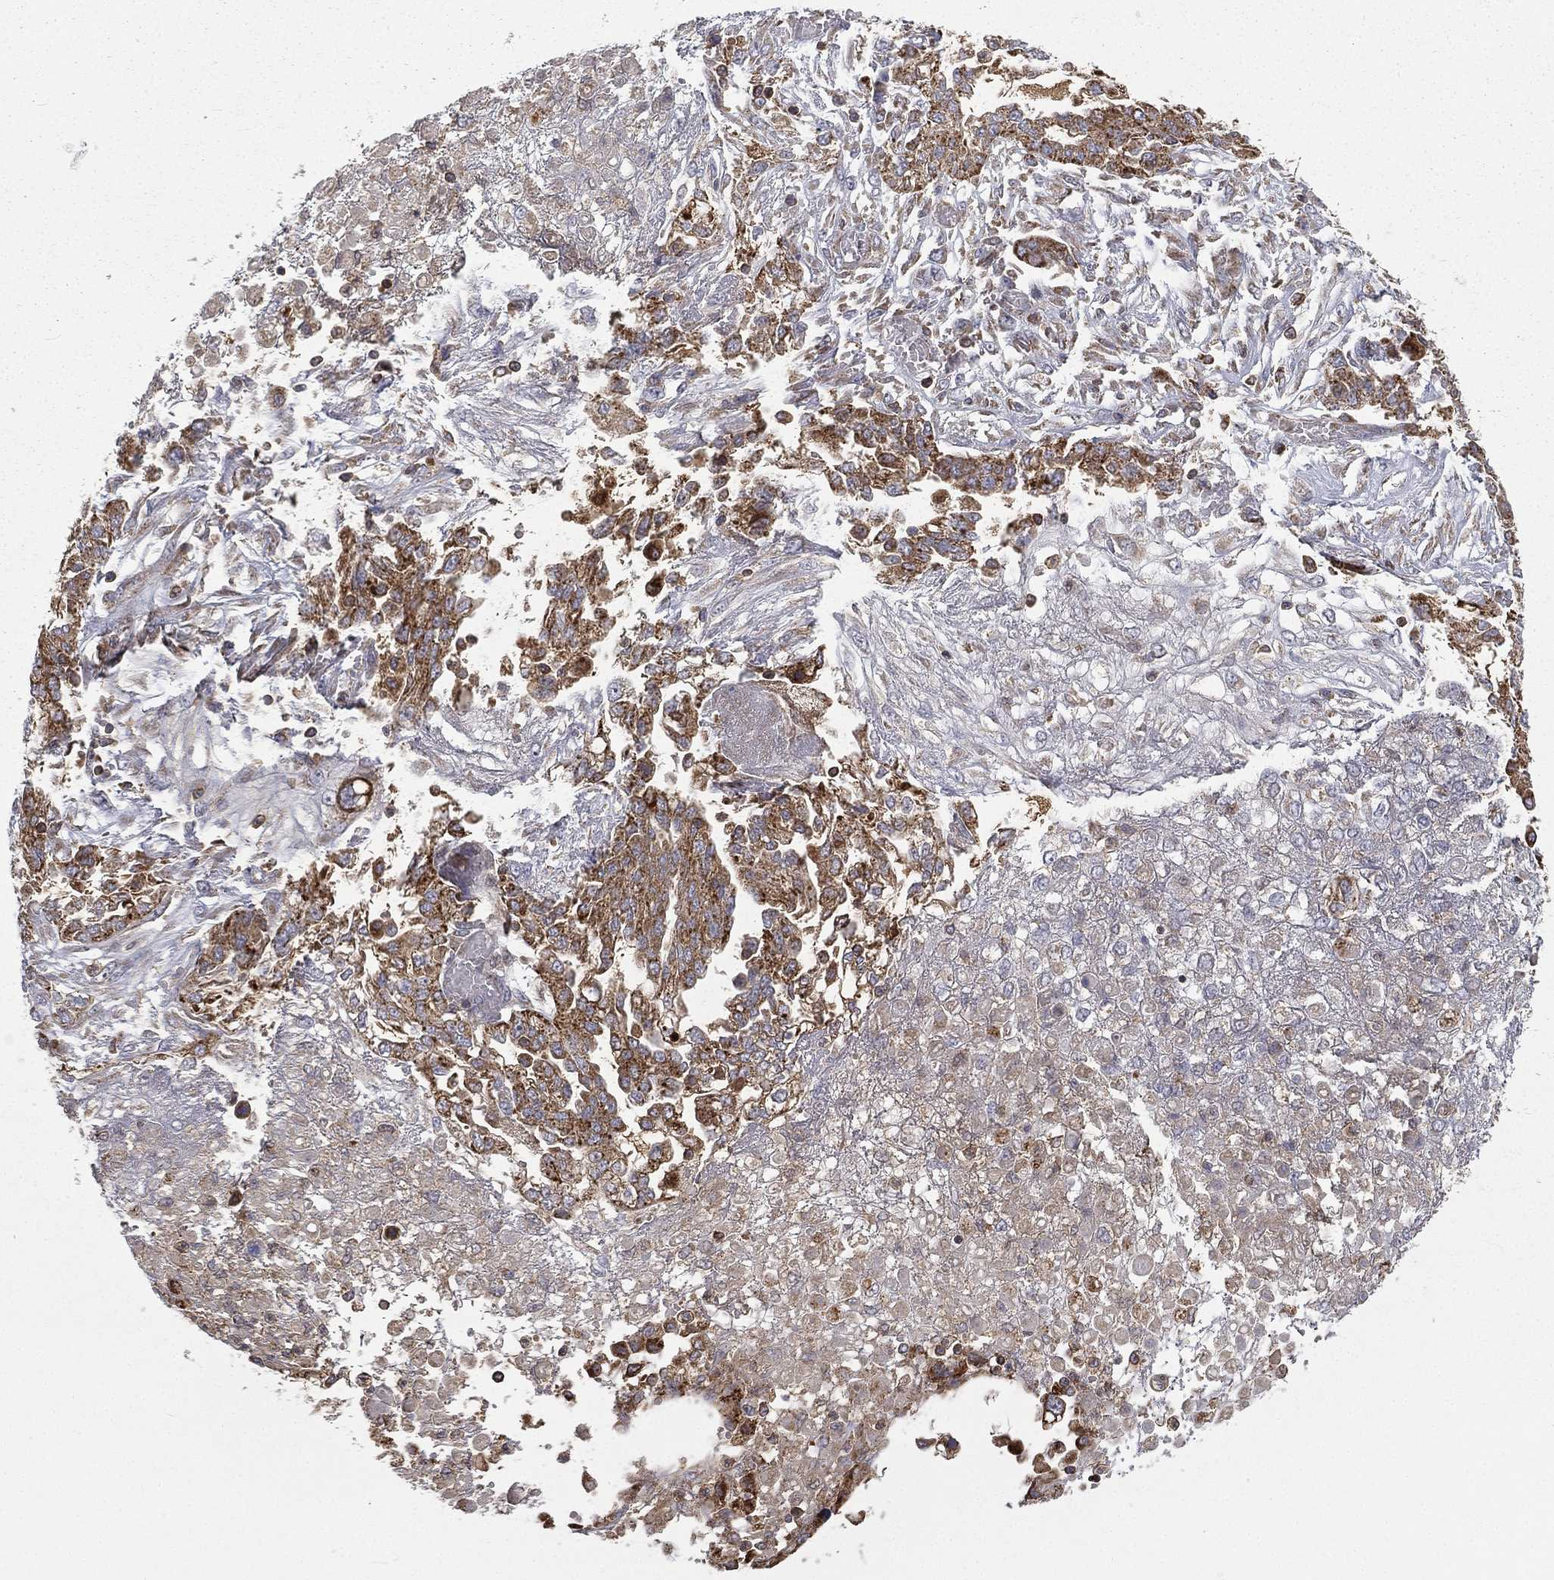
{"staining": {"intensity": "strong", "quantity": "25%-75%", "location": "cytoplasmic/membranous"}, "tissue": "ovarian cancer", "cell_type": "Tumor cells", "image_type": "cancer", "snomed": [{"axis": "morphology", "description": "Cystadenocarcinoma, serous, NOS"}, {"axis": "topography", "description": "Ovary"}], "caption": "There is high levels of strong cytoplasmic/membranous staining in tumor cells of ovarian cancer, as demonstrated by immunohistochemical staining (brown color).", "gene": "RIN3", "patient": {"sex": "female", "age": 67}}